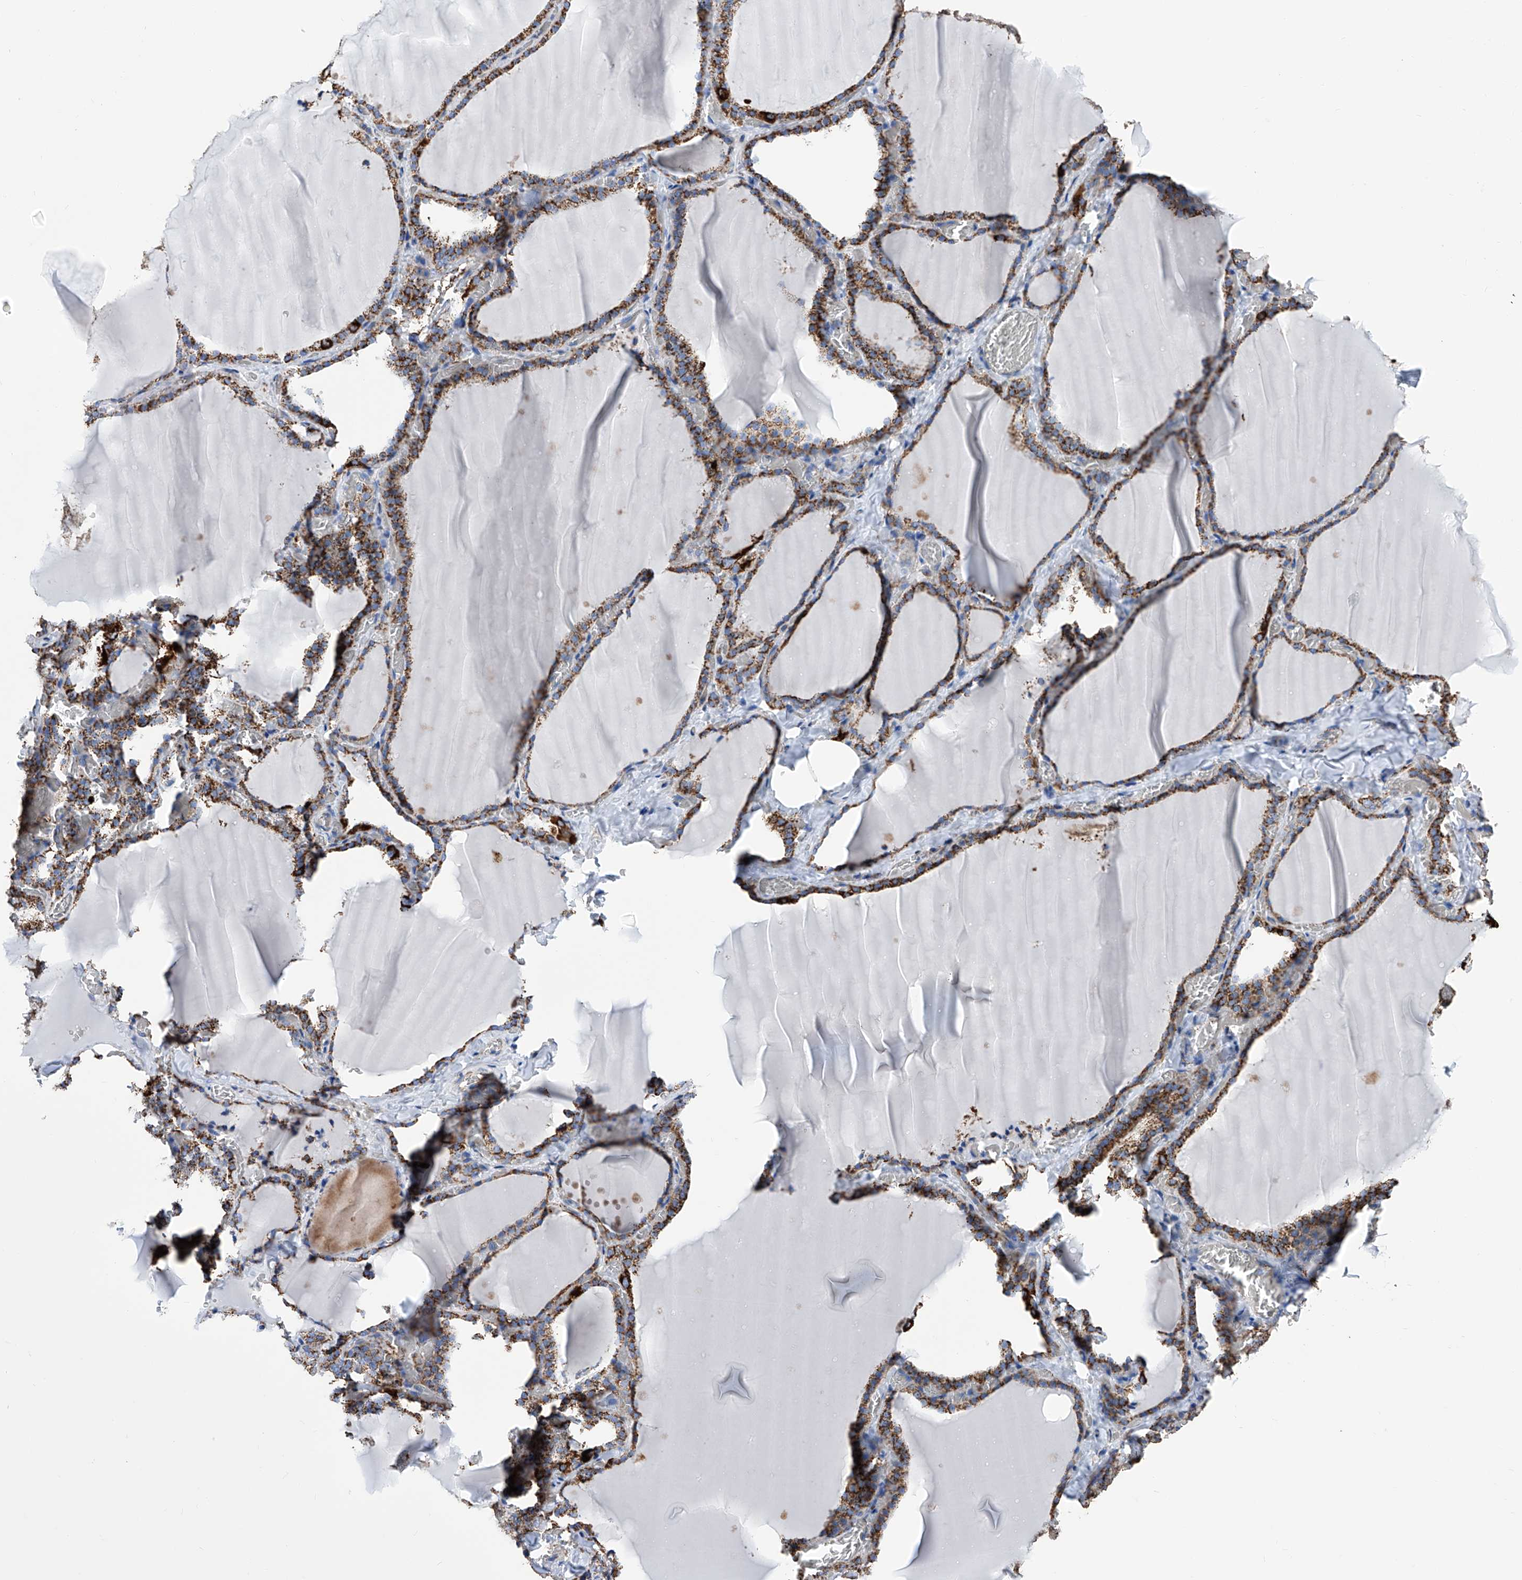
{"staining": {"intensity": "strong", "quantity": ">75%", "location": "cytoplasmic/membranous"}, "tissue": "thyroid gland", "cell_type": "Glandular cells", "image_type": "normal", "snomed": [{"axis": "morphology", "description": "Normal tissue, NOS"}, {"axis": "topography", "description": "Thyroid gland"}], "caption": "Strong cytoplasmic/membranous staining is seen in about >75% of glandular cells in normal thyroid gland. (IHC, brightfield microscopy, high magnification).", "gene": "ATP5PF", "patient": {"sex": "female", "age": 22}}